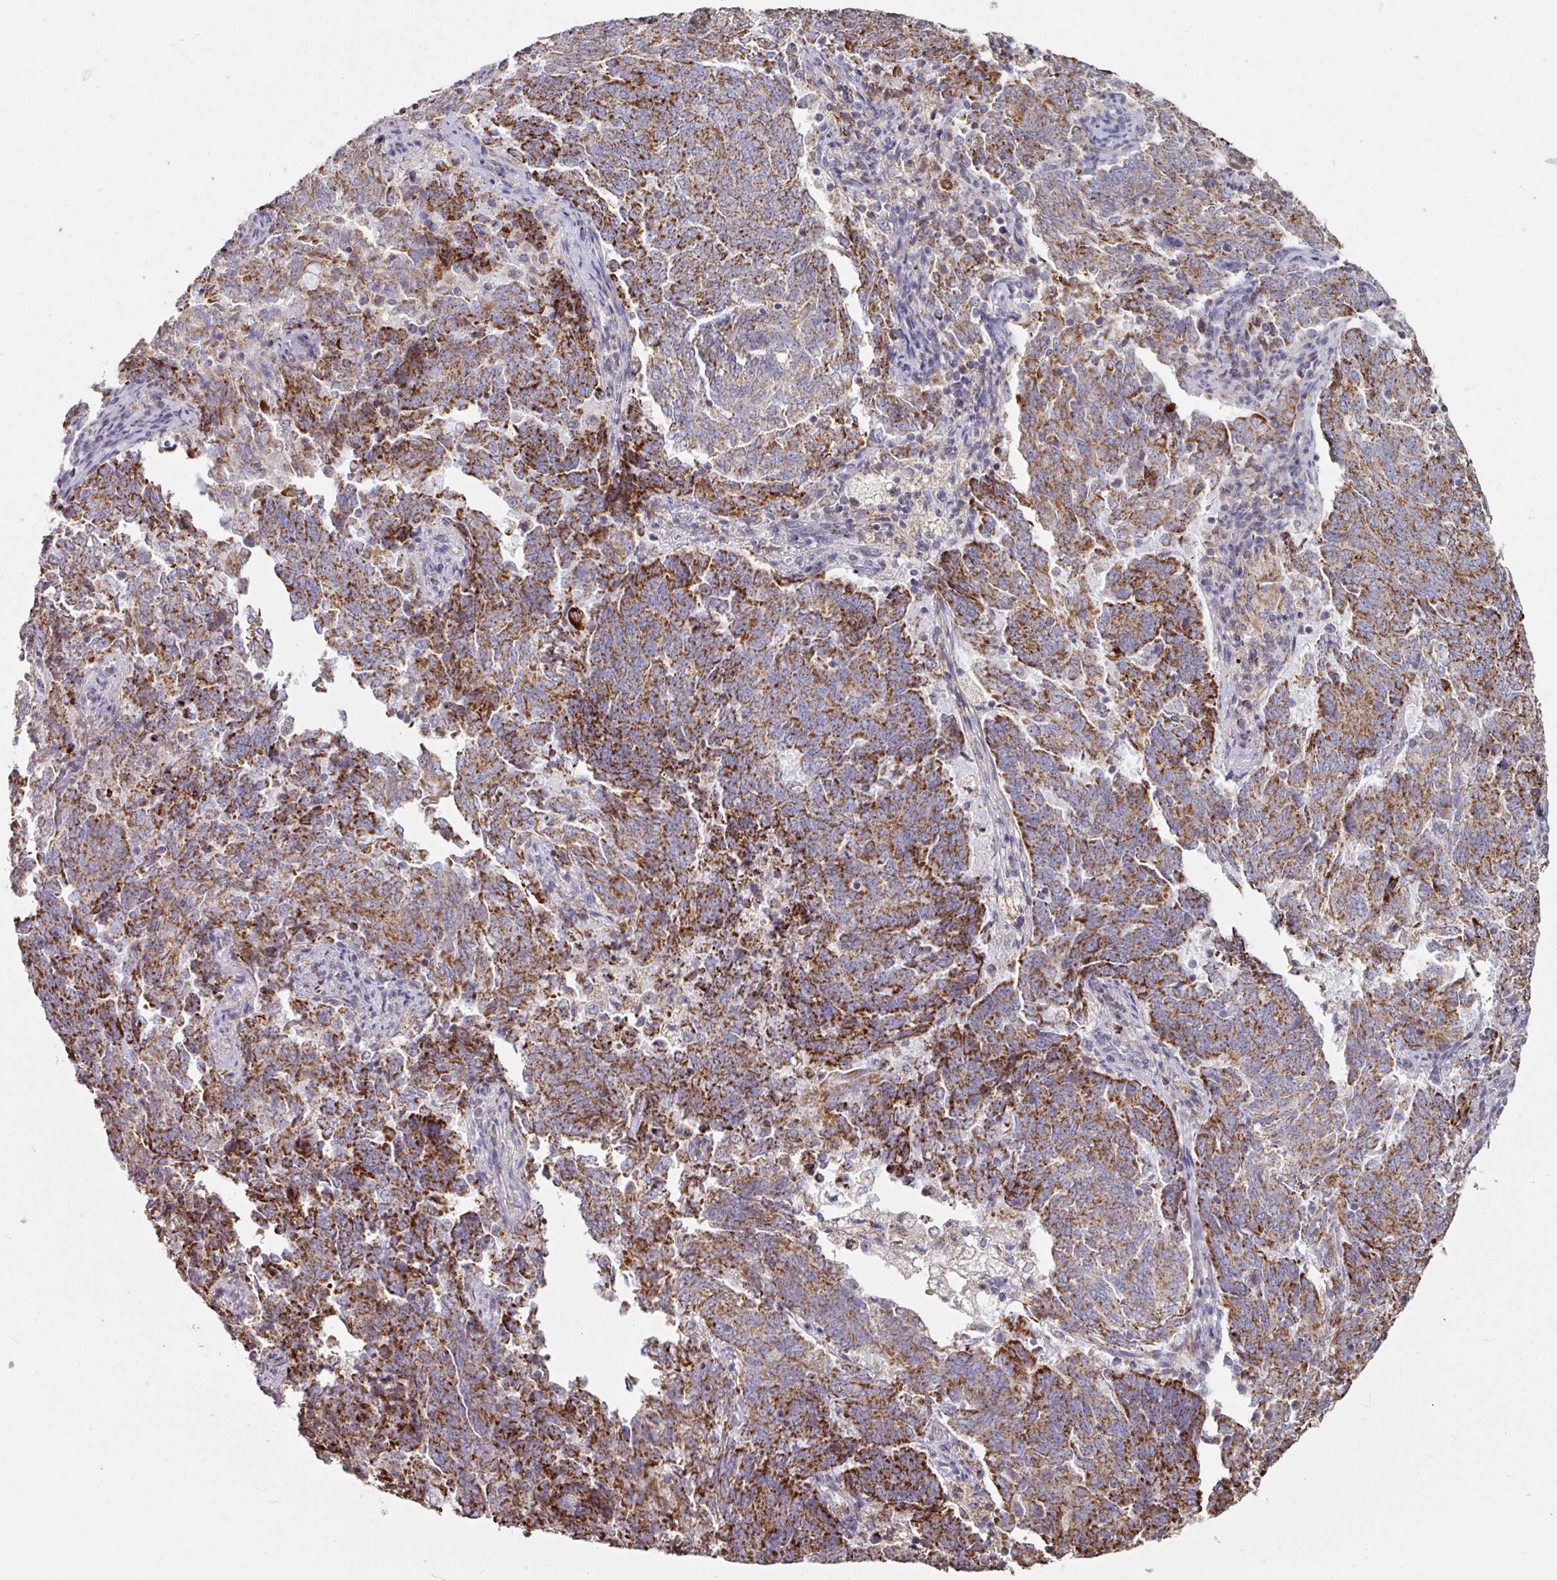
{"staining": {"intensity": "strong", "quantity": ">75%", "location": "cytoplasmic/membranous"}, "tissue": "endometrial cancer", "cell_type": "Tumor cells", "image_type": "cancer", "snomed": [{"axis": "morphology", "description": "Adenocarcinoma, NOS"}, {"axis": "topography", "description": "Endometrium"}], "caption": "Tumor cells show strong cytoplasmic/membranous staining in about >75% of cells in adenocarcinoma (endometrial).", "gene": "OR2D3", "patient": {"sex": "female", "age": 80}}